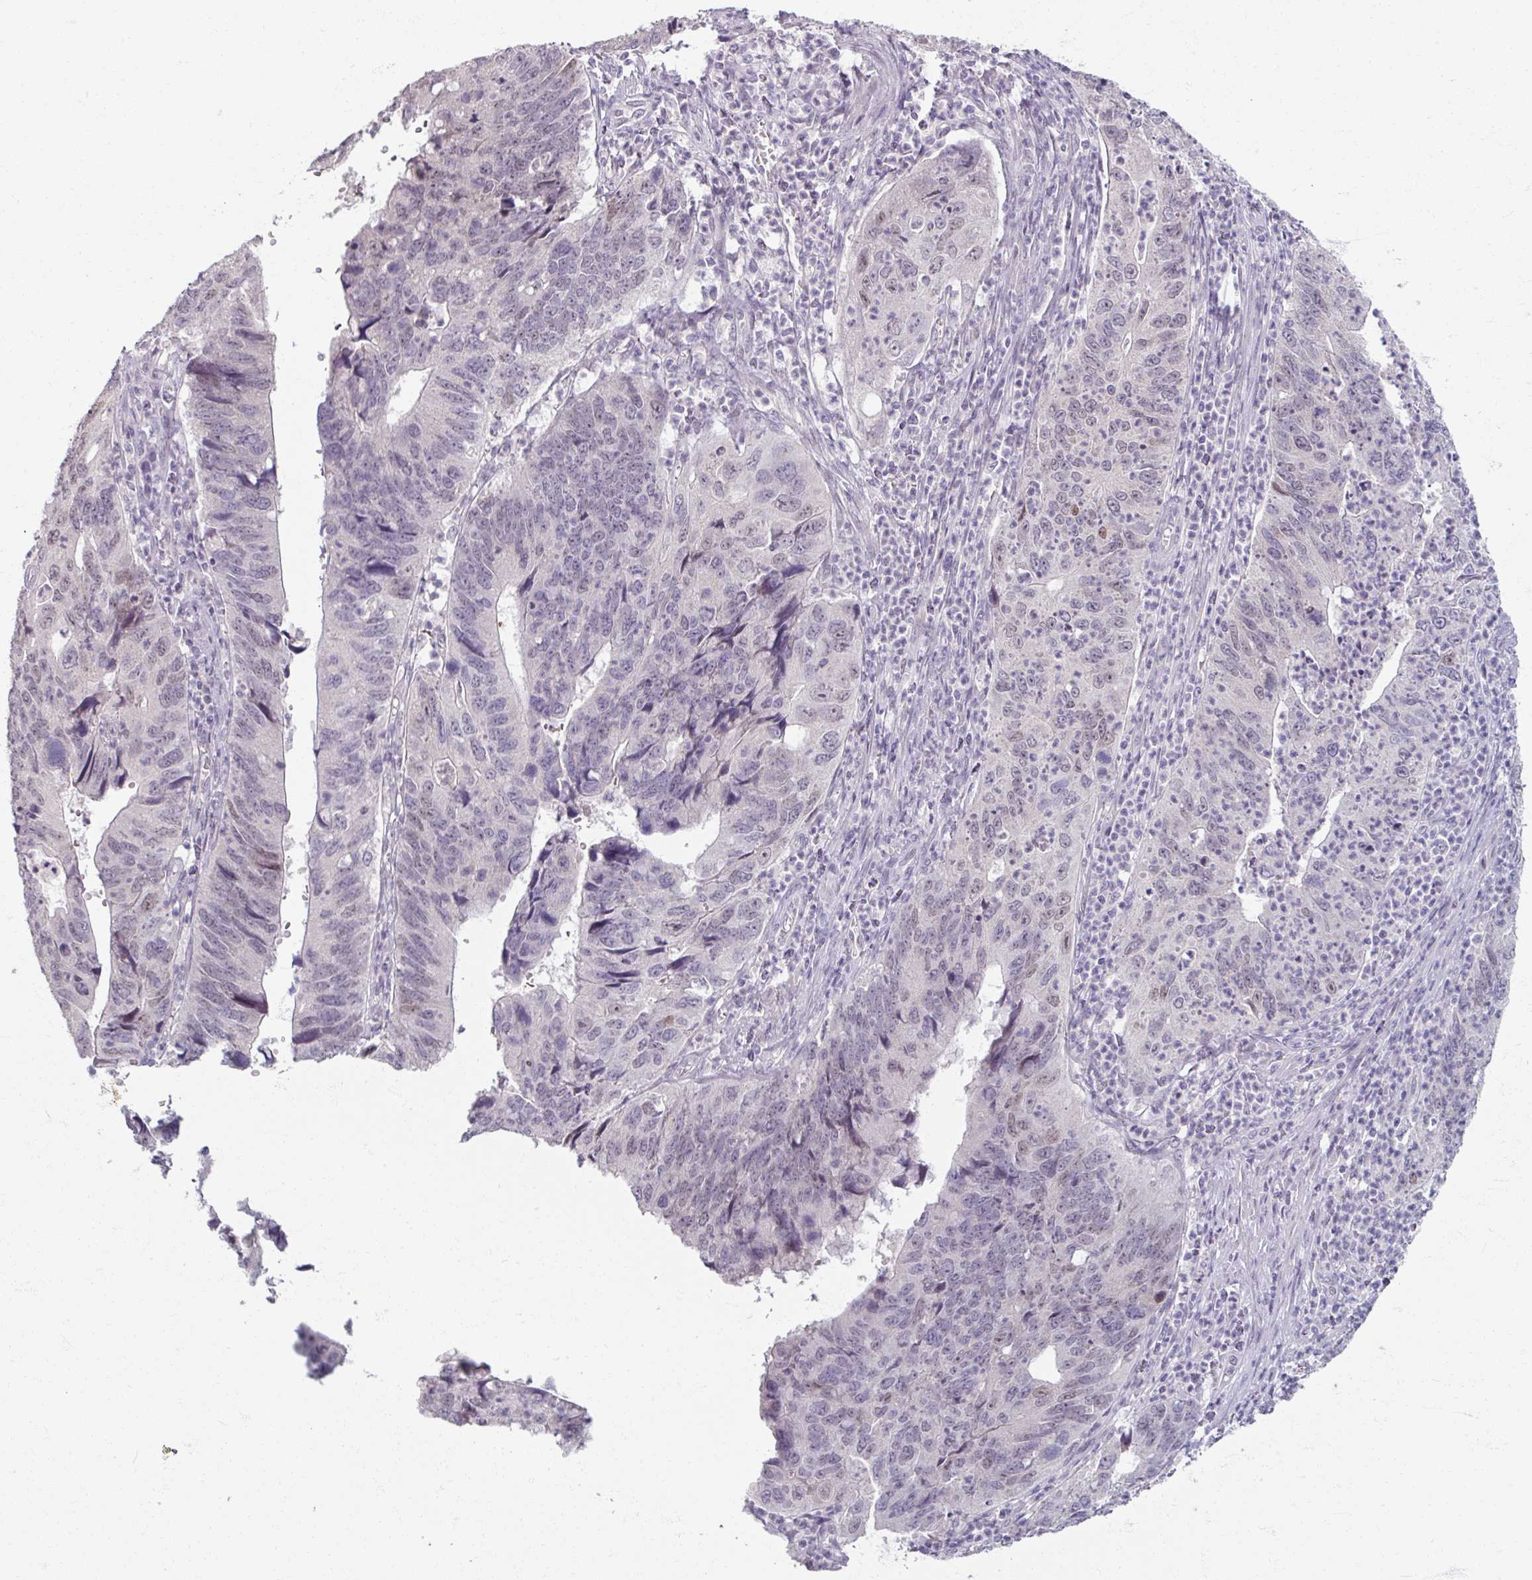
{"staining": {"intensity": "weak", "quantity": "<25%", "location": "nuclear"}, "tissue": "stomach cancer", "cell_type": "Tumor cells", "image_type": "cancer", "snomed": [{"axis": "morphology", "description": "Adenocarcinoma, NOS"}, {"axis": "topography", "description": "Stomach"}], "caption": "Immunohistochemistry (IHC) photomicrograph of human adenocarcinoma (stomach) stained for a protein (brown), which reveals no positivity in tumor cells. (DAB immunohistochemistry, high magnification).", "gene": "SOX11", "patient": {"sex": "male", "age": 59}}